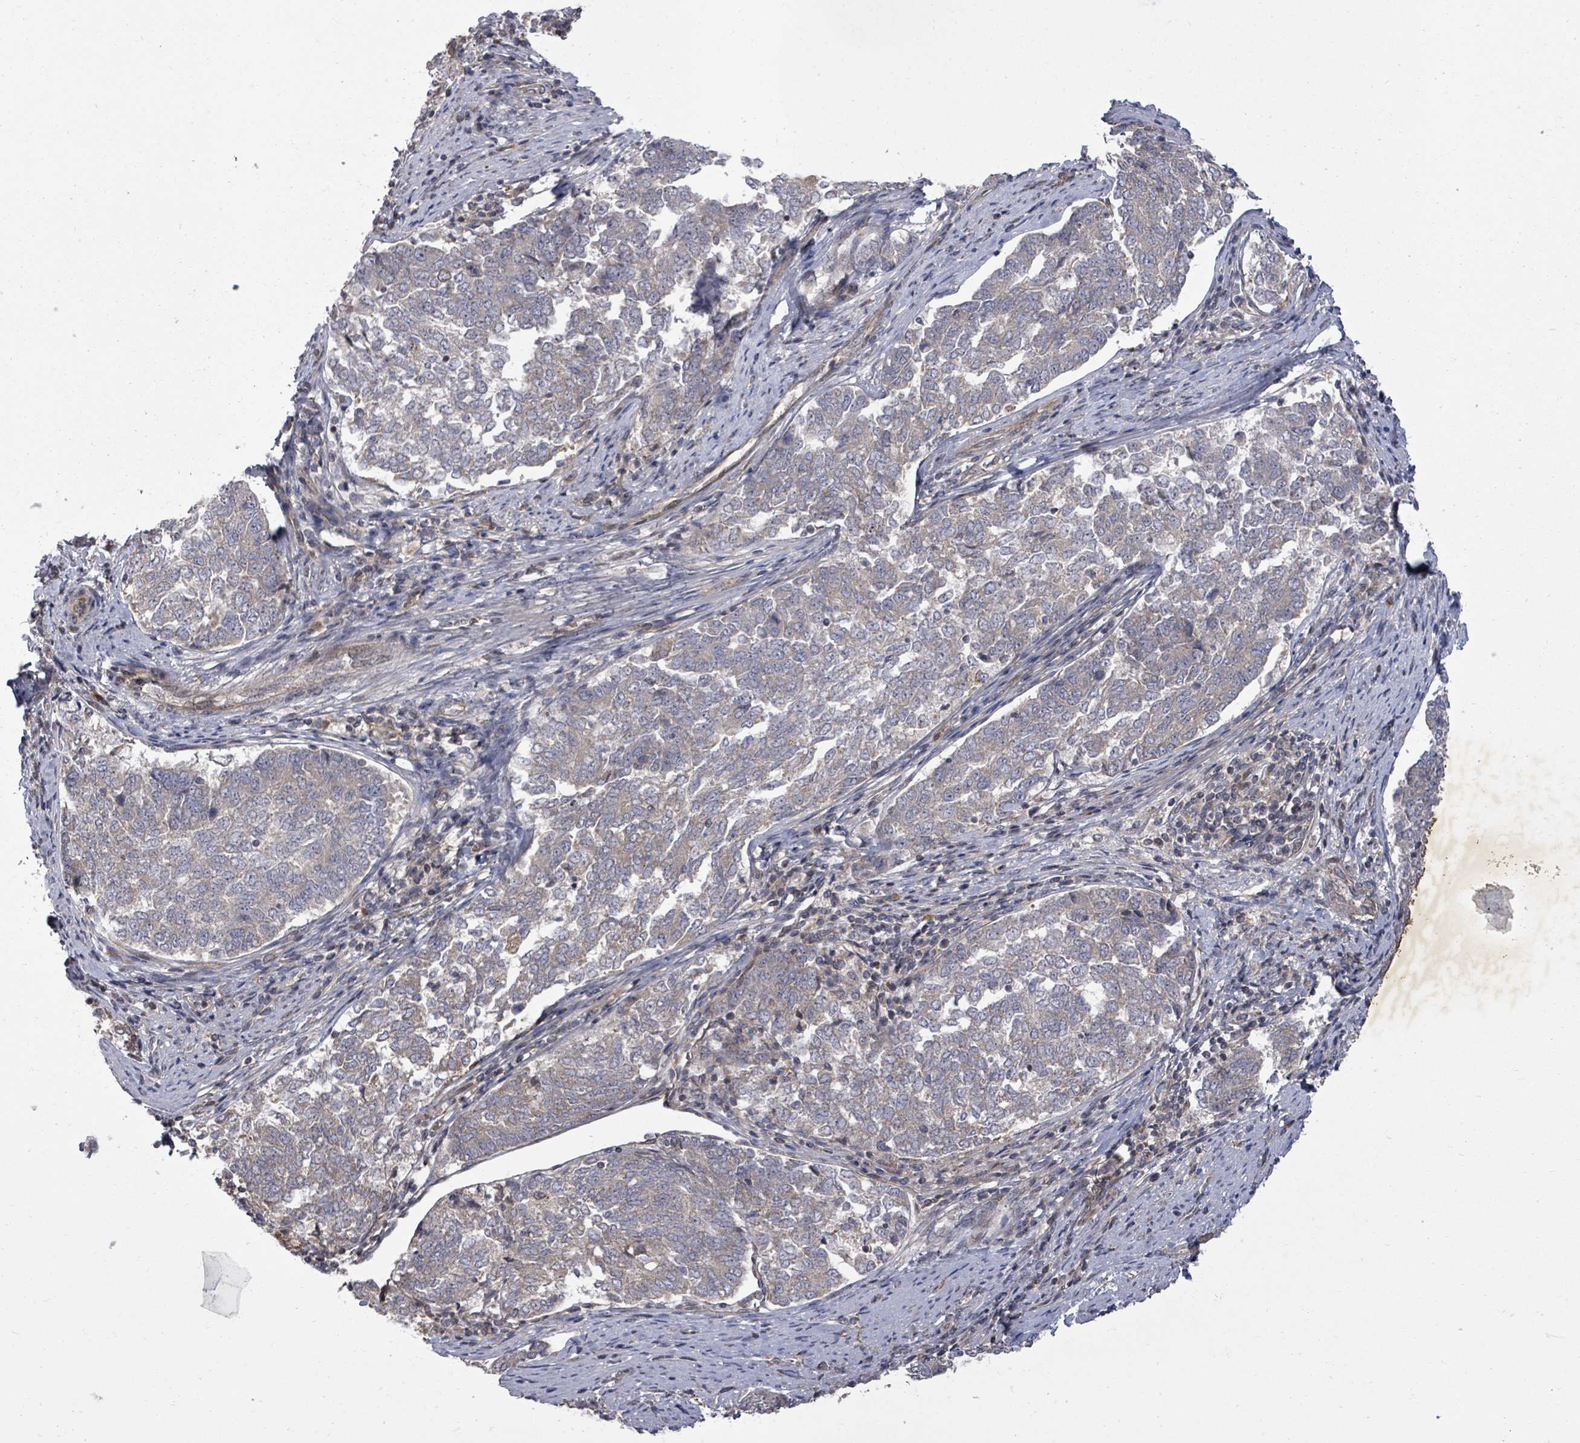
{"staining": {"intensity": "weak", "quantity": "25%-75%", "location": "cytoplasmic/membranous"}, "tissue": "endometrial cancer", "cell_type": "Tumor cells", "image_type": "cancer", "snomed": [{"axis": "morphology", "description": "Adenocarcinoma, NOS"}, {"axis": "topography", "description": "Endometrium"}], "caption": "Adenocarcinoma (endometrial) stained with DAB IHC reveals low levels of weak cytoplasmic/membranous staining in approximately 25%-75% of tumor cells.", "gene": "KRTAP27-1", "patient": {"sex": "female", "age": 80}}